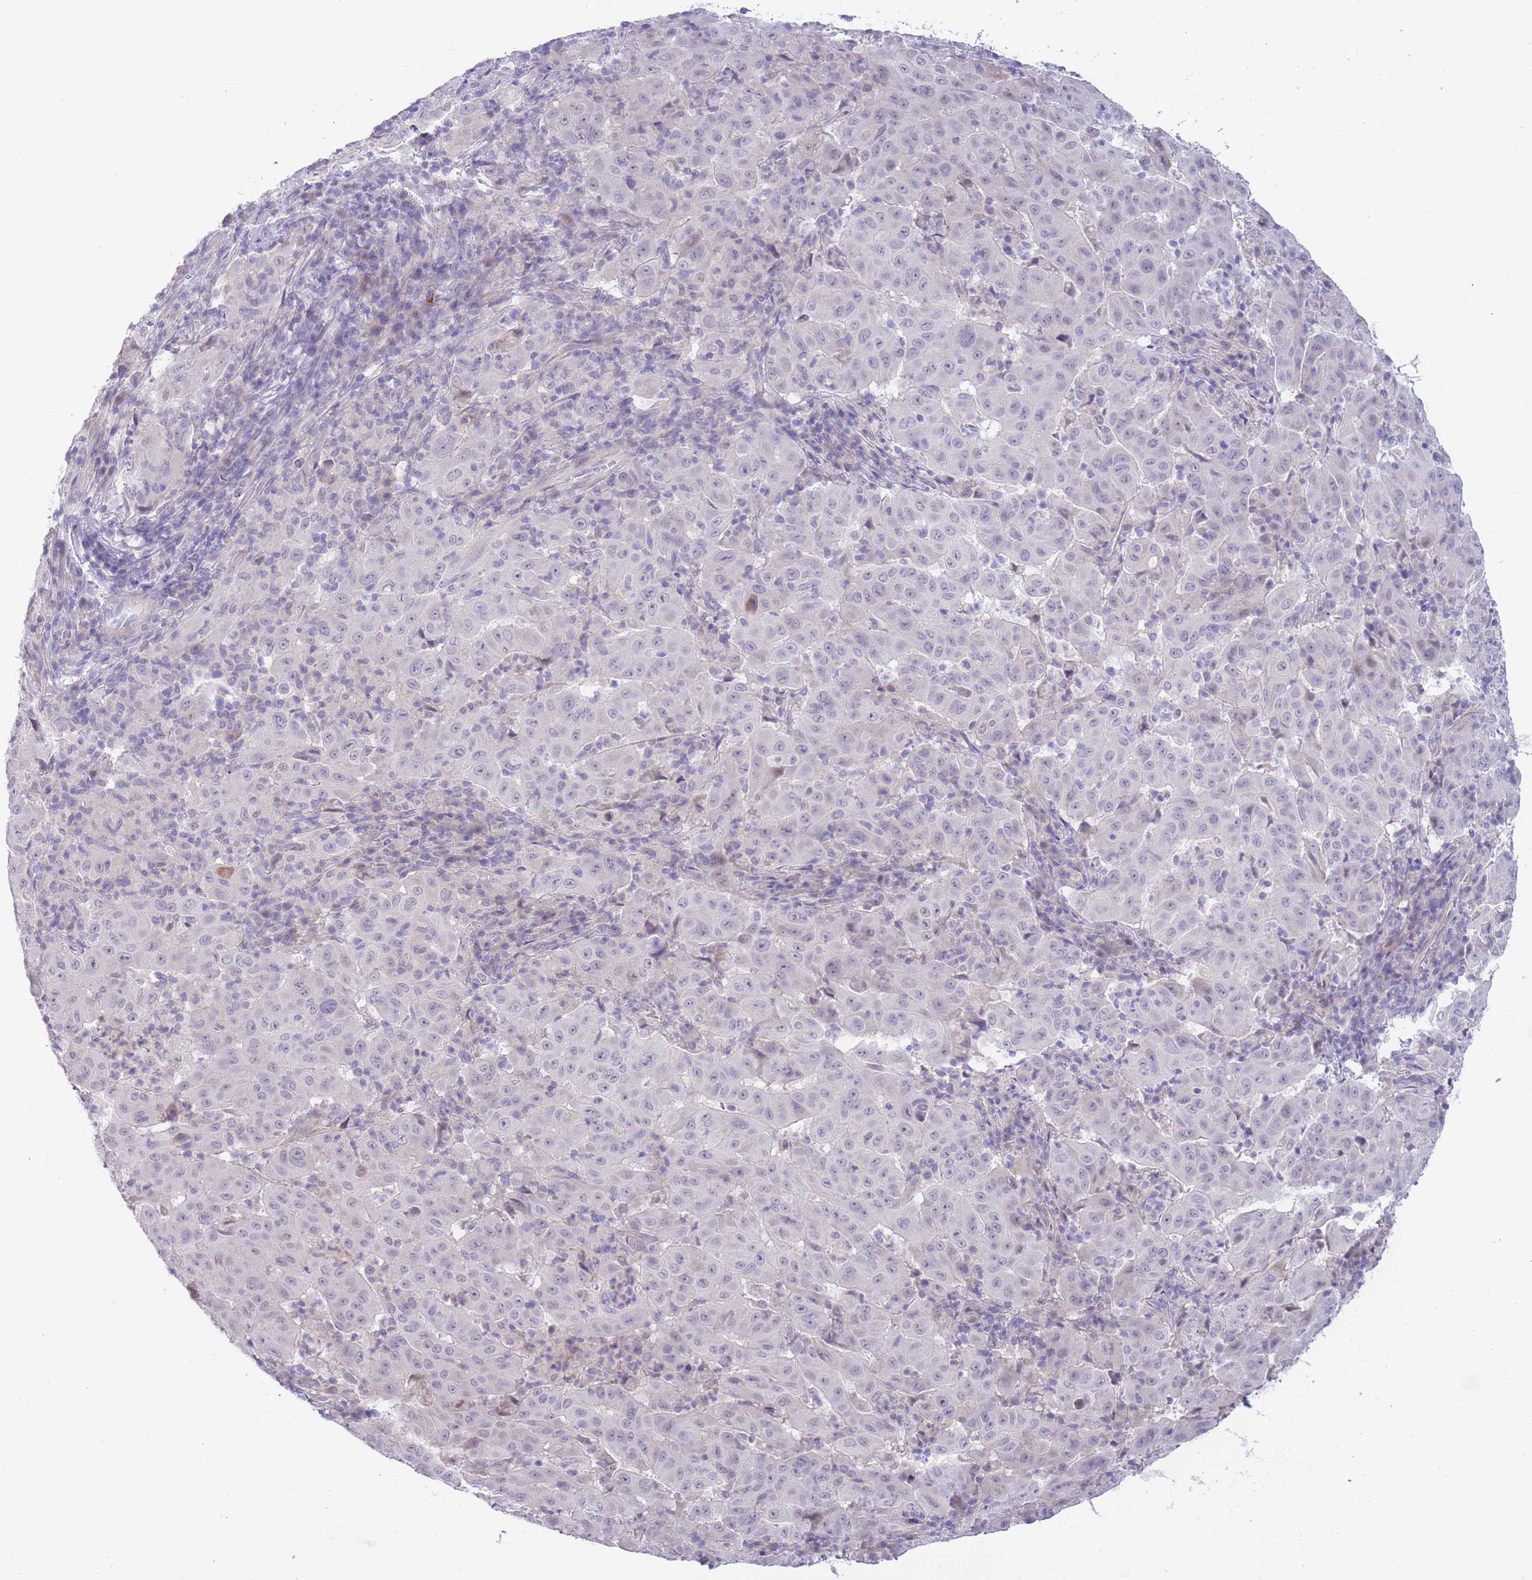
{"staining": {"intensity": "negative", "quantity": "none", "location": "none"}, "tissue": "pancreatic cancer", "cell_type": "Tumor cells", "image_type": "cancer", "snomed": [{"axis": "morphology", "description": "Adenocarcinoma, NOS"}, {"axis": "topography", "description": "Pancreas"}], "caption": "There is no significant staining in tumor cells of pancreatic adenocarcinoma.", "gene": "PRR23B", "patient": {"sex": "male", "age": 63}}